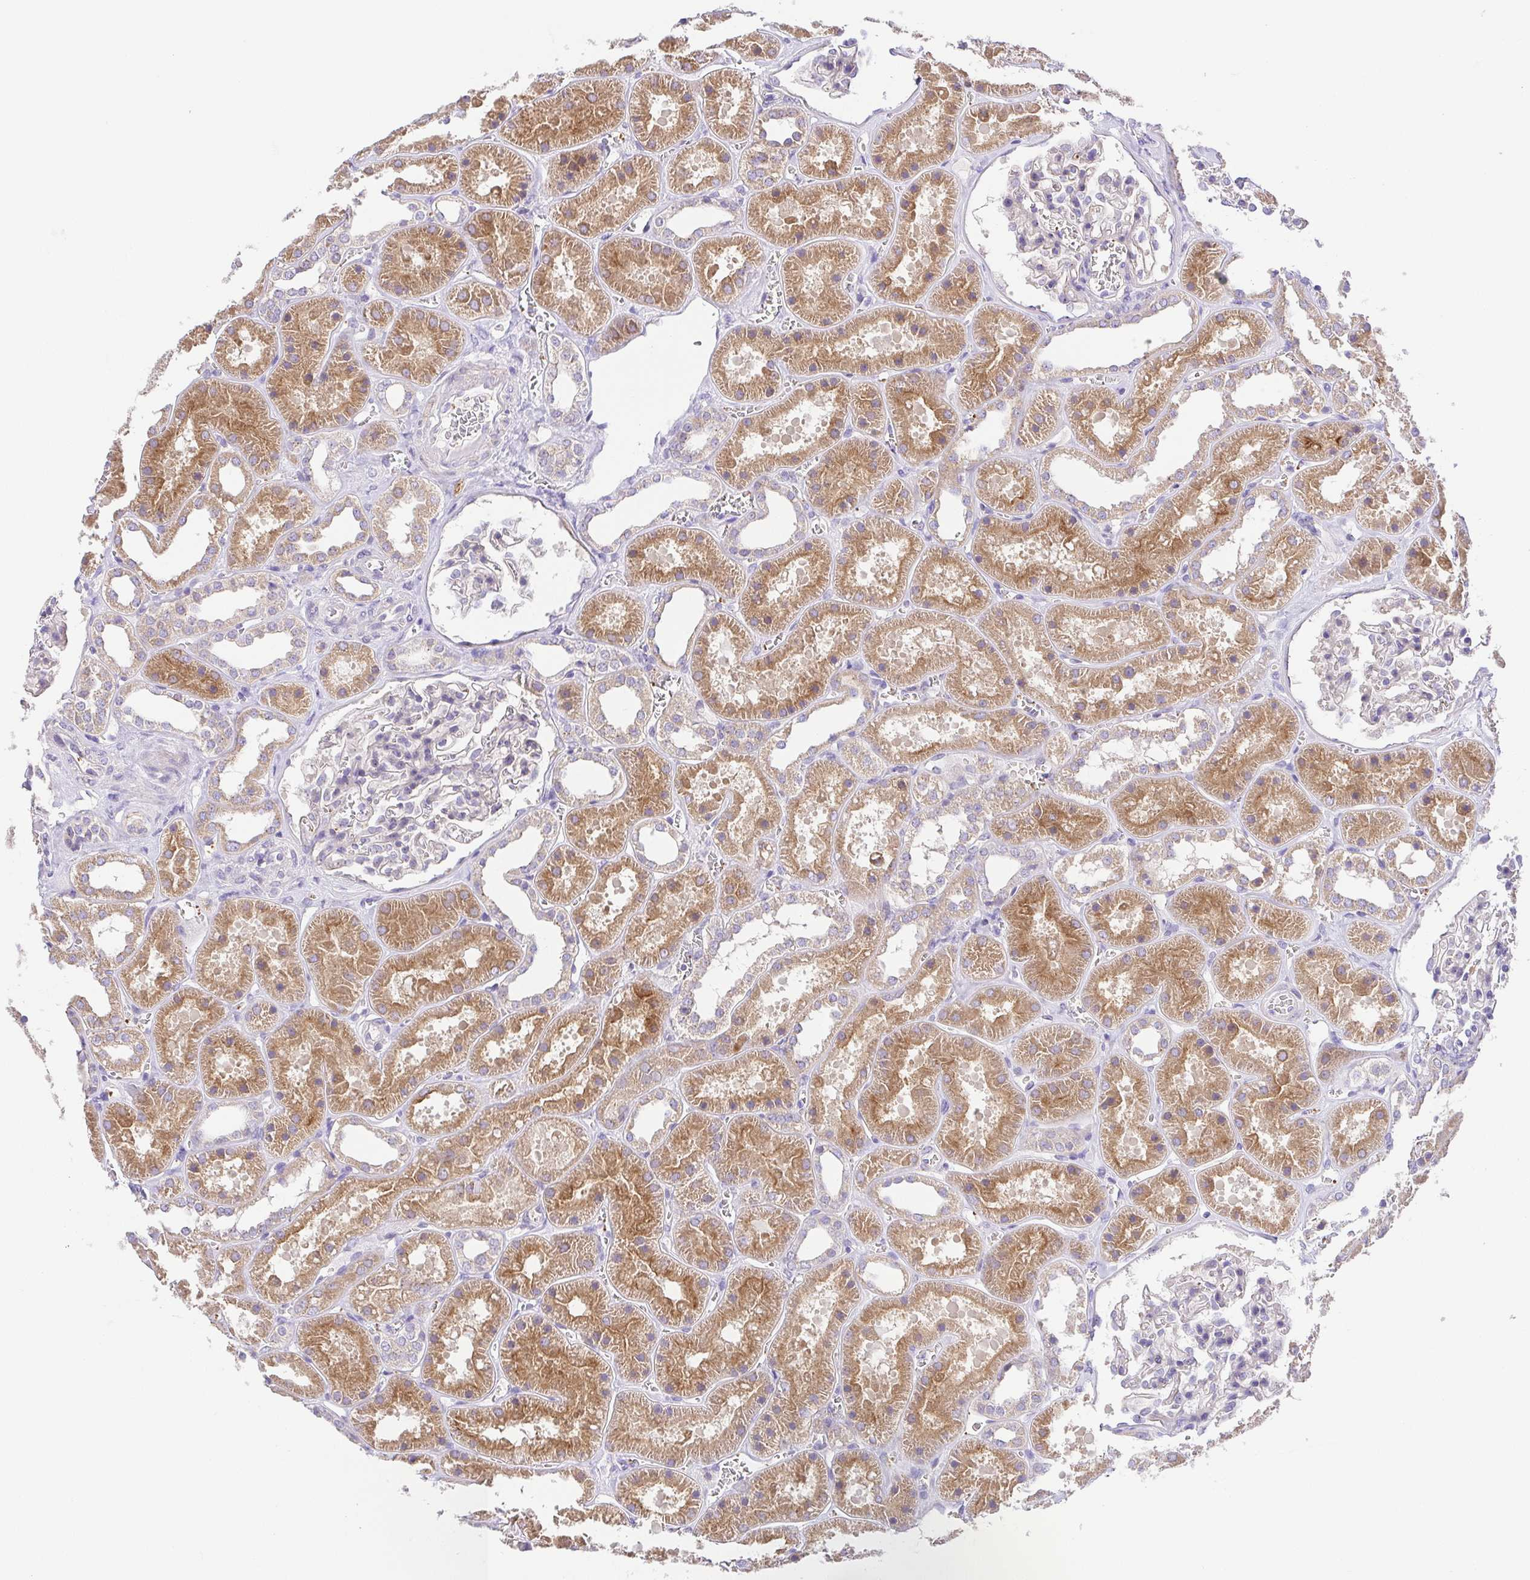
{"staining": {"intensity": "negative", "quantity": "none", "location": "none"}, "tissue": "kidney", "cell_type": "Cells in glomeruli", "image_type": "normal", "snomed": [{"axis": "morphology", "description": "Normal tissue, NOS"}, {"axis": "topography", "description": "Kidney"}], "caption": "Cells in glomeruli are negative for protein expression in unremarkable human kidney. (Stains: DAB (3,3'-diaminobenzidine) immunohistochemistry with hematoxylin counter stain, Microscopy: brightfield microscopy at high magnification).", "gene": "SLC13A1", "patient": {"sex": "female", "age": 41}}